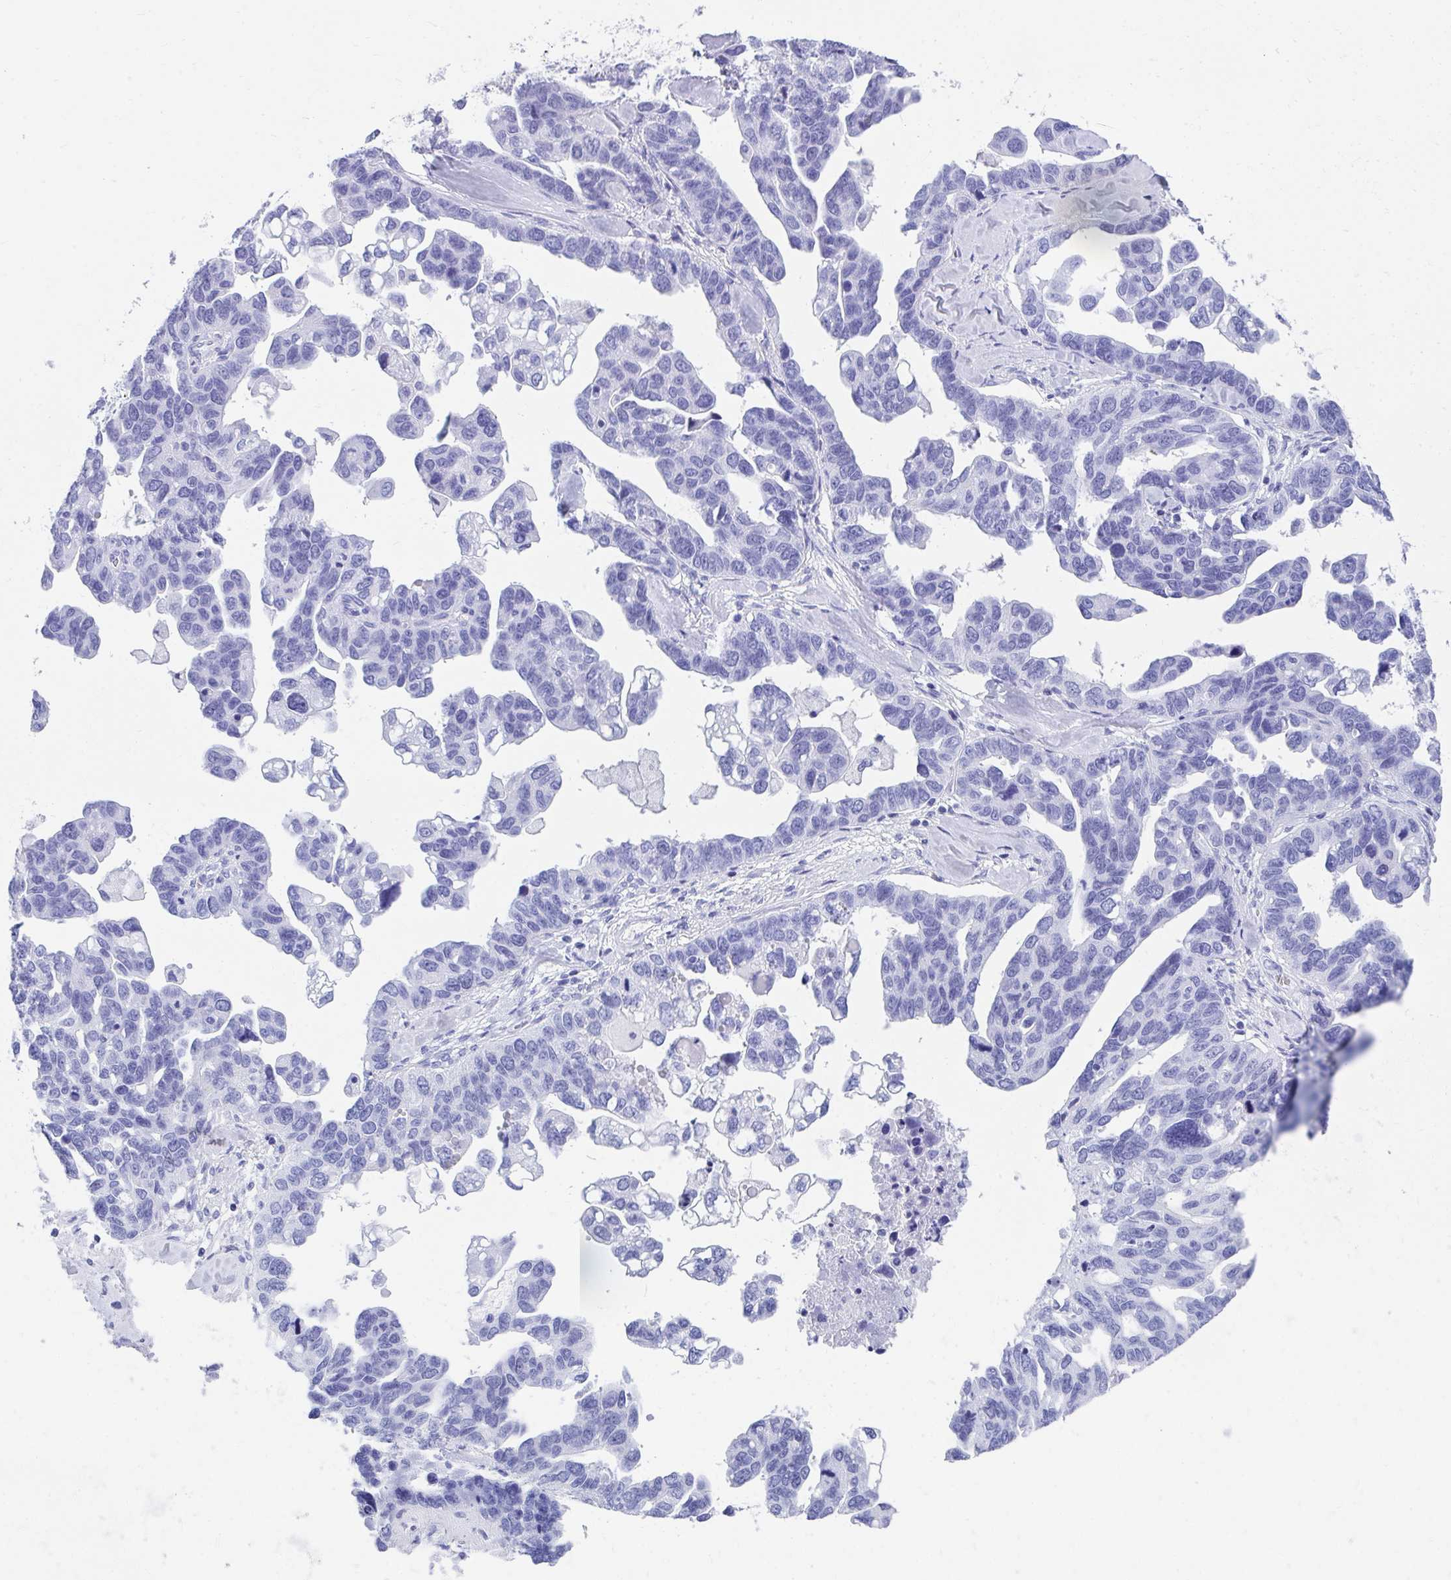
{"staining": {"intensity": "negative", "quantity": "none", "location": "none"}, "tissue": "ovarian cancer", "cell_type": "Tumor cells", "image_type": "cancer", "snomed": [{"axis": "morphology", "description": "Cystadenocarcinoma, serous, NOS"}, {"axis": "topography", "description": "Ovary"}], "caption": "High magnification brightfield microscopy of ovarian cancer stained with DAB (3,3'-diaminobenzidine) (brown) and counterstained with hematoxylin (blue): tumor cells show no significant staining.", "gene": "HGD", "patient": {"sex": "female", "age": 69}}